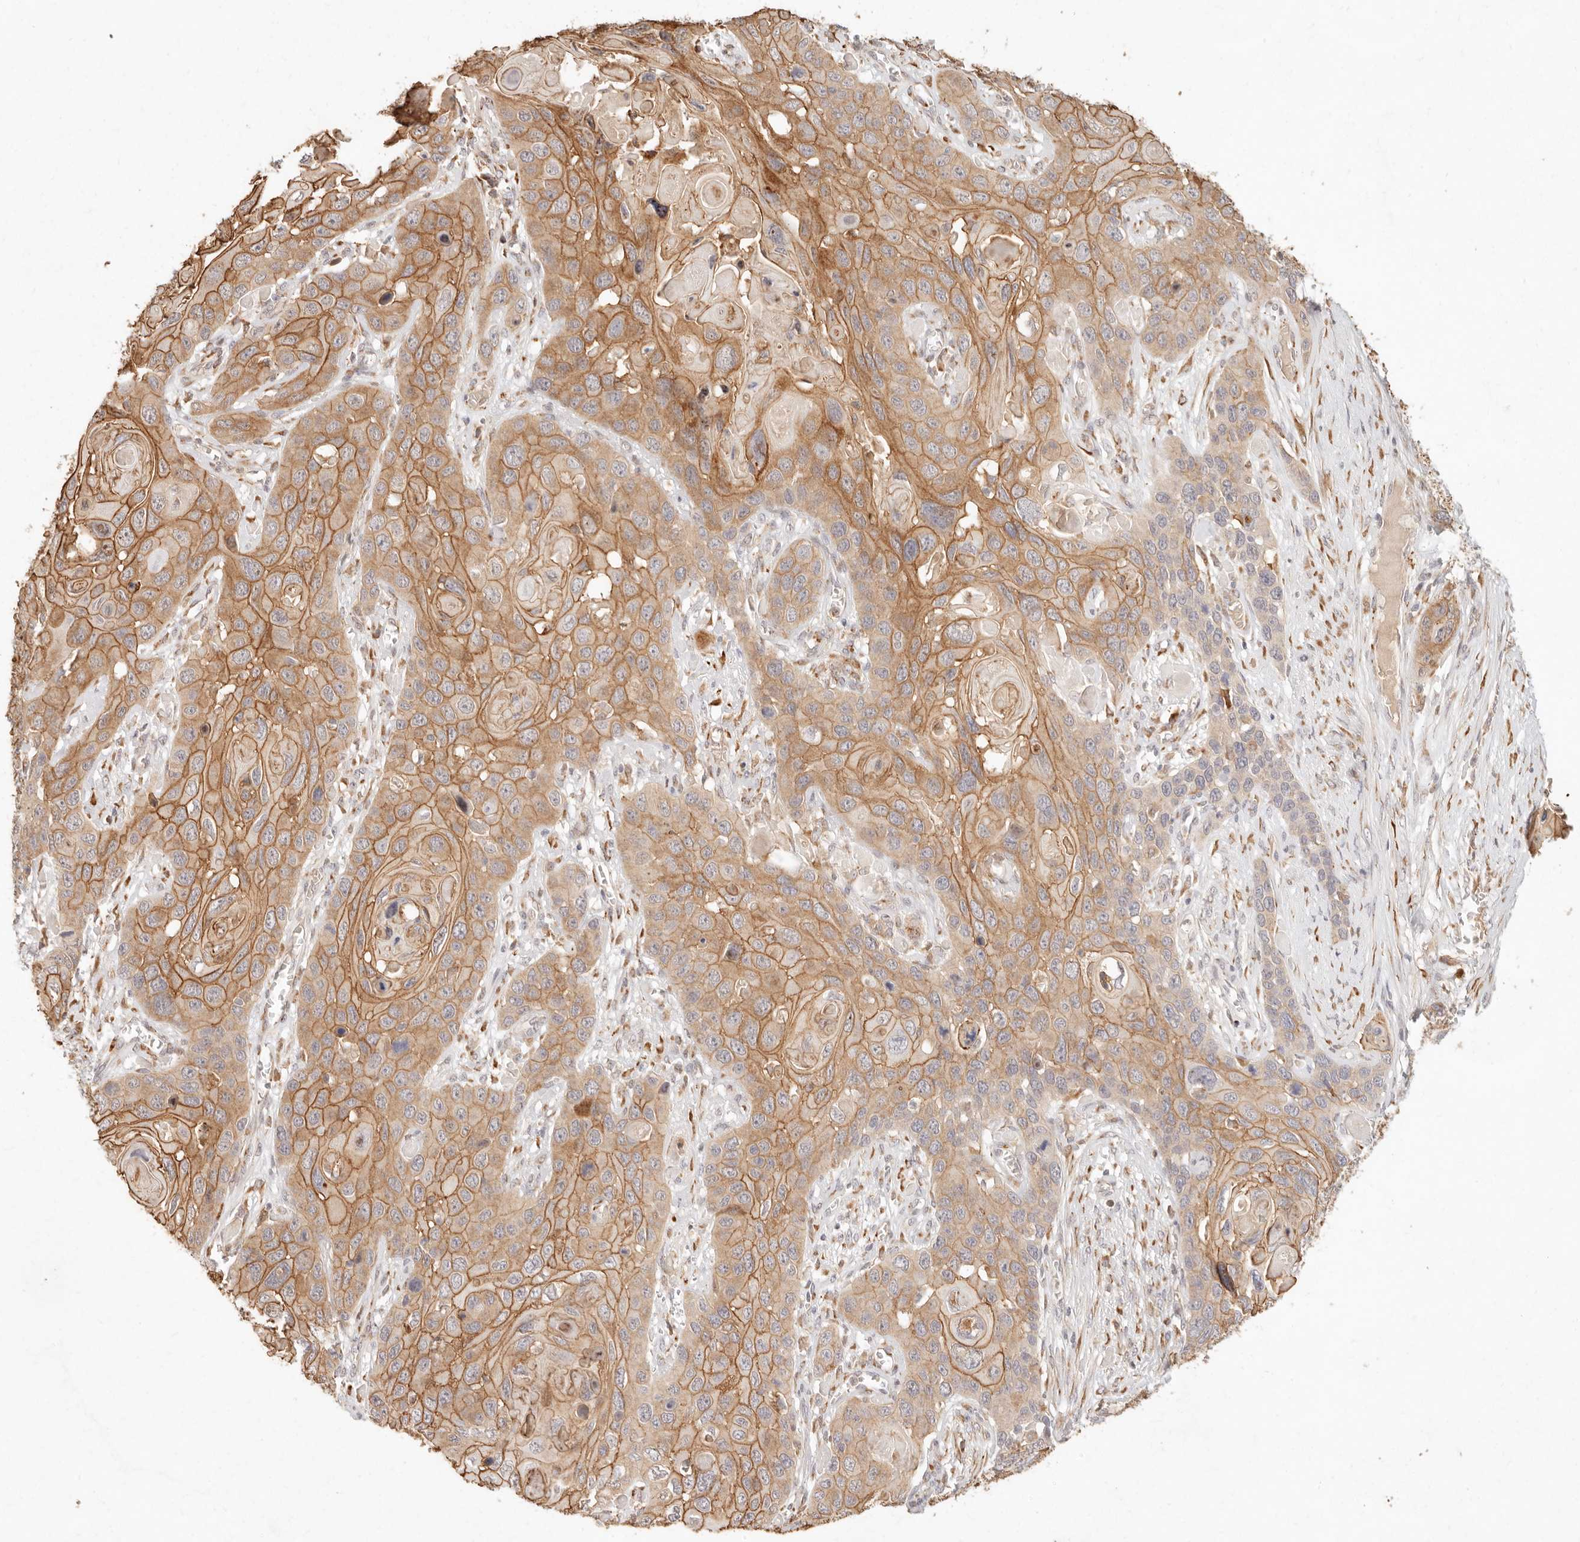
{"staining": {"intensity": "moderate", "quantity": ">75%", "location": "cytoplasmic/membranous"}, "tissue": "skin cancer", "cell_type": "Tumor cells", "image_type": "cancer", "snomed": [{"axis": "morphology", "description": "Squamous cell carcinoma, NOS"}, {"axis": "topography", "description": "Skin"}], "caption": "Tumor cells show moderate cytoplasmic/membranous expression in approximately >75% of cells in skin squamous cell carcinoma.", "gene": "C1orf127", "patient": {"sex": "male", "age": 55}}